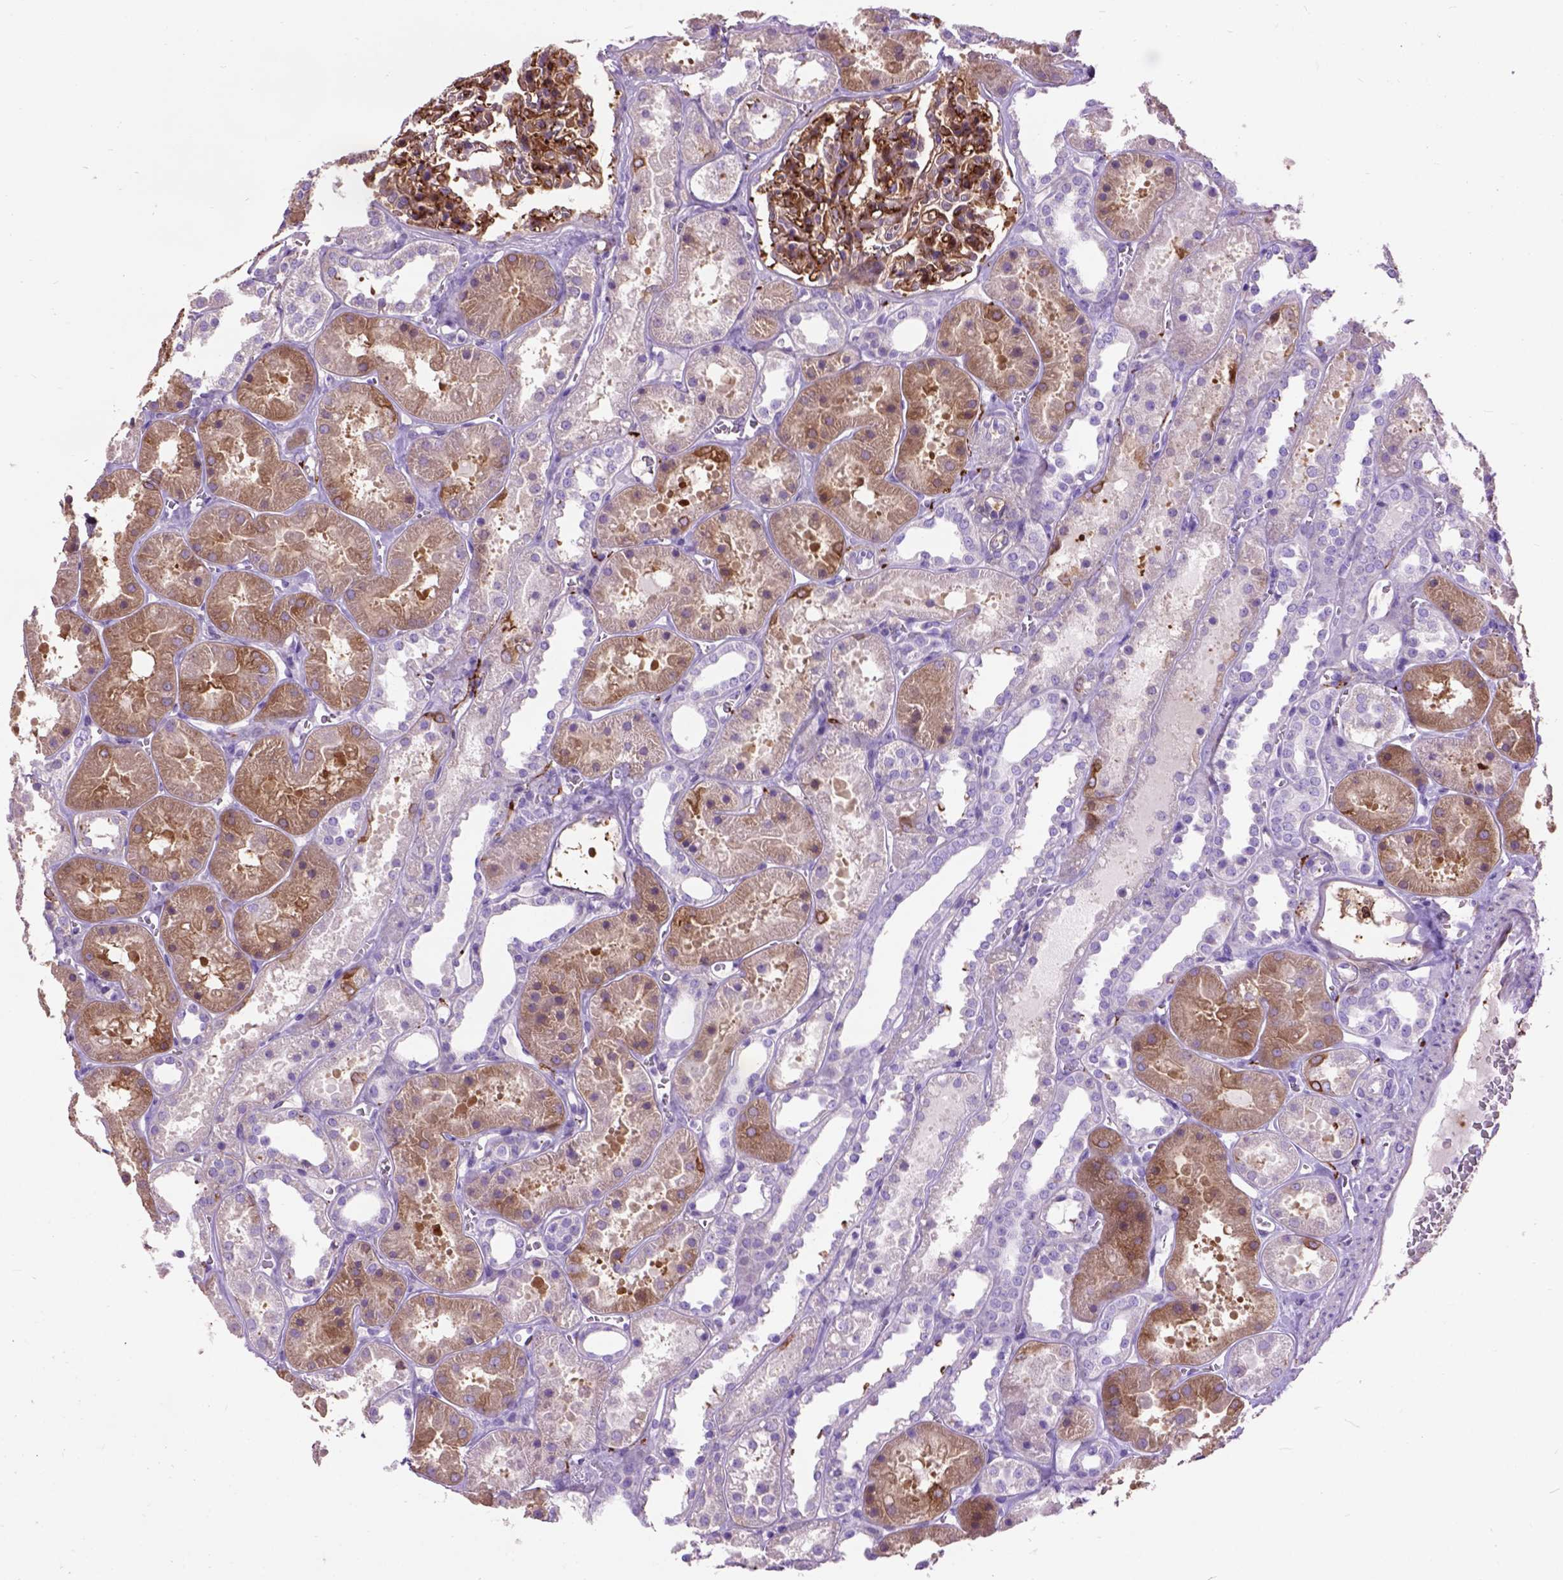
{"staining": {"intensity": "strong", "quantity": ">75%", "location": "cytoplasmic/membranous"}, "tissue": "kidney", "cell_type": "Cells in glomeruli", "image_type": "normal", "snomed": [{"axis": "morphology", "description": "Normal tissue, NOS"}, {"axis": "topography", "description": "Kidney"}], "caption": "Immunohistochemistry of unremarkable kidney displays high levels of strong cytoplasmic/membranous positivity in approximately >75% of cells in glomeruli.", "gene": "MAPT", "patient": {"sex": "female", "age": 41}}